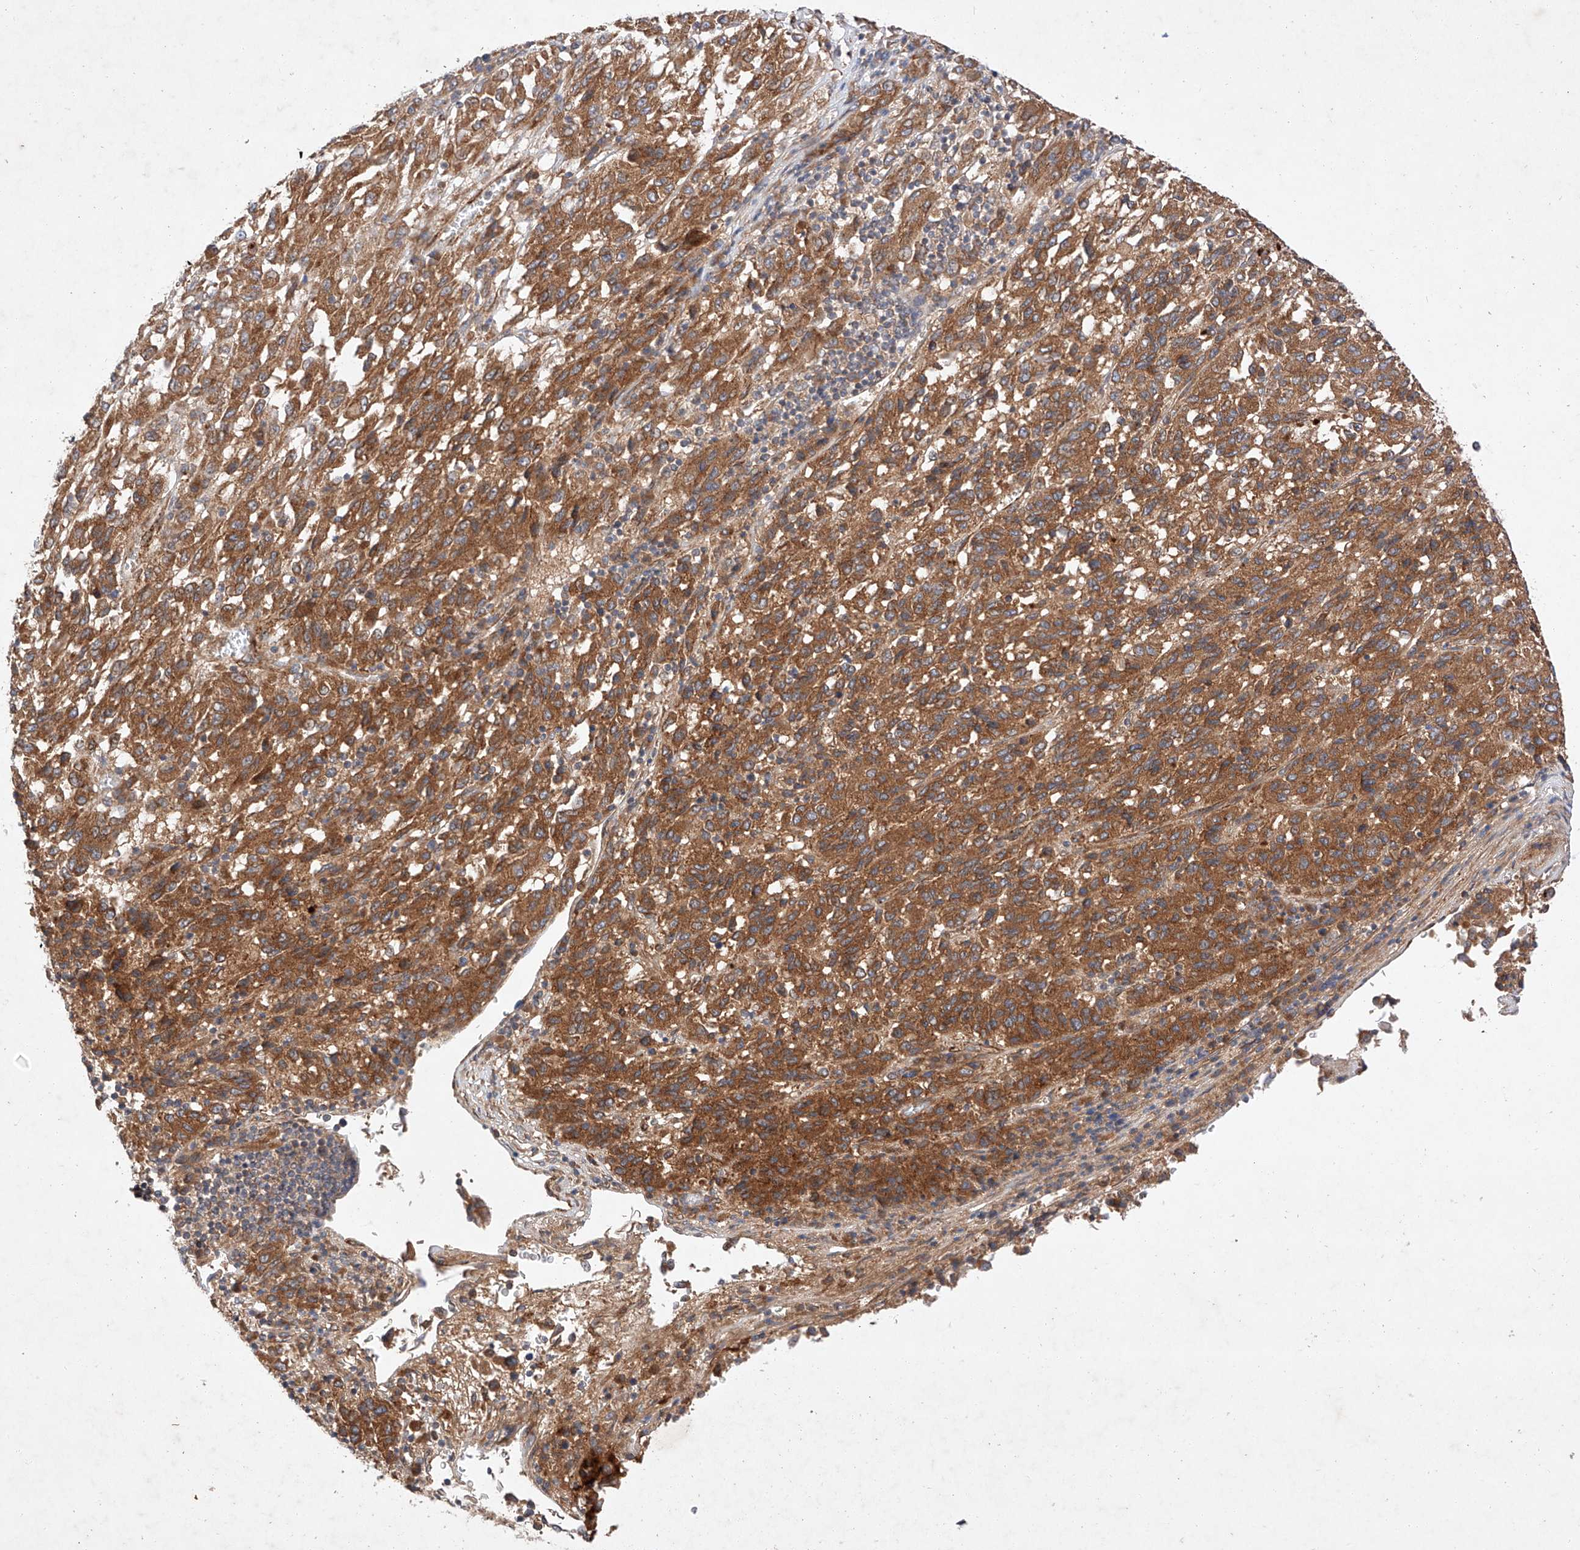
{"staining": {"intensity": "moderate", "quantity": ">75%", "location": "cytoplasmic/membranous"}, "tissue": "melanoma", "cell_type": "Tumor cells", "image_type": "cancer", "snomed": [{"axis": "morphology", "description": "Malignant melanoma, Metastatic site"}, {"axis": "topography", "description": "Lung"}], "caption": "Malignant melanoma (metastatic site) stained with DAB (3,3'-diaminobenzidine) IHC reveals medium levels of moderate cytoplasmic/membranous staining in approximately >75% of tumor cells. The staining was performed using DAB (3,3'-diaminobenzidine), with brown indicating positive protein expression. Nuclei are stained blue with hematoxylin.", "gene": "RAB23", "patient": {"sex": "male", "age": 64}}